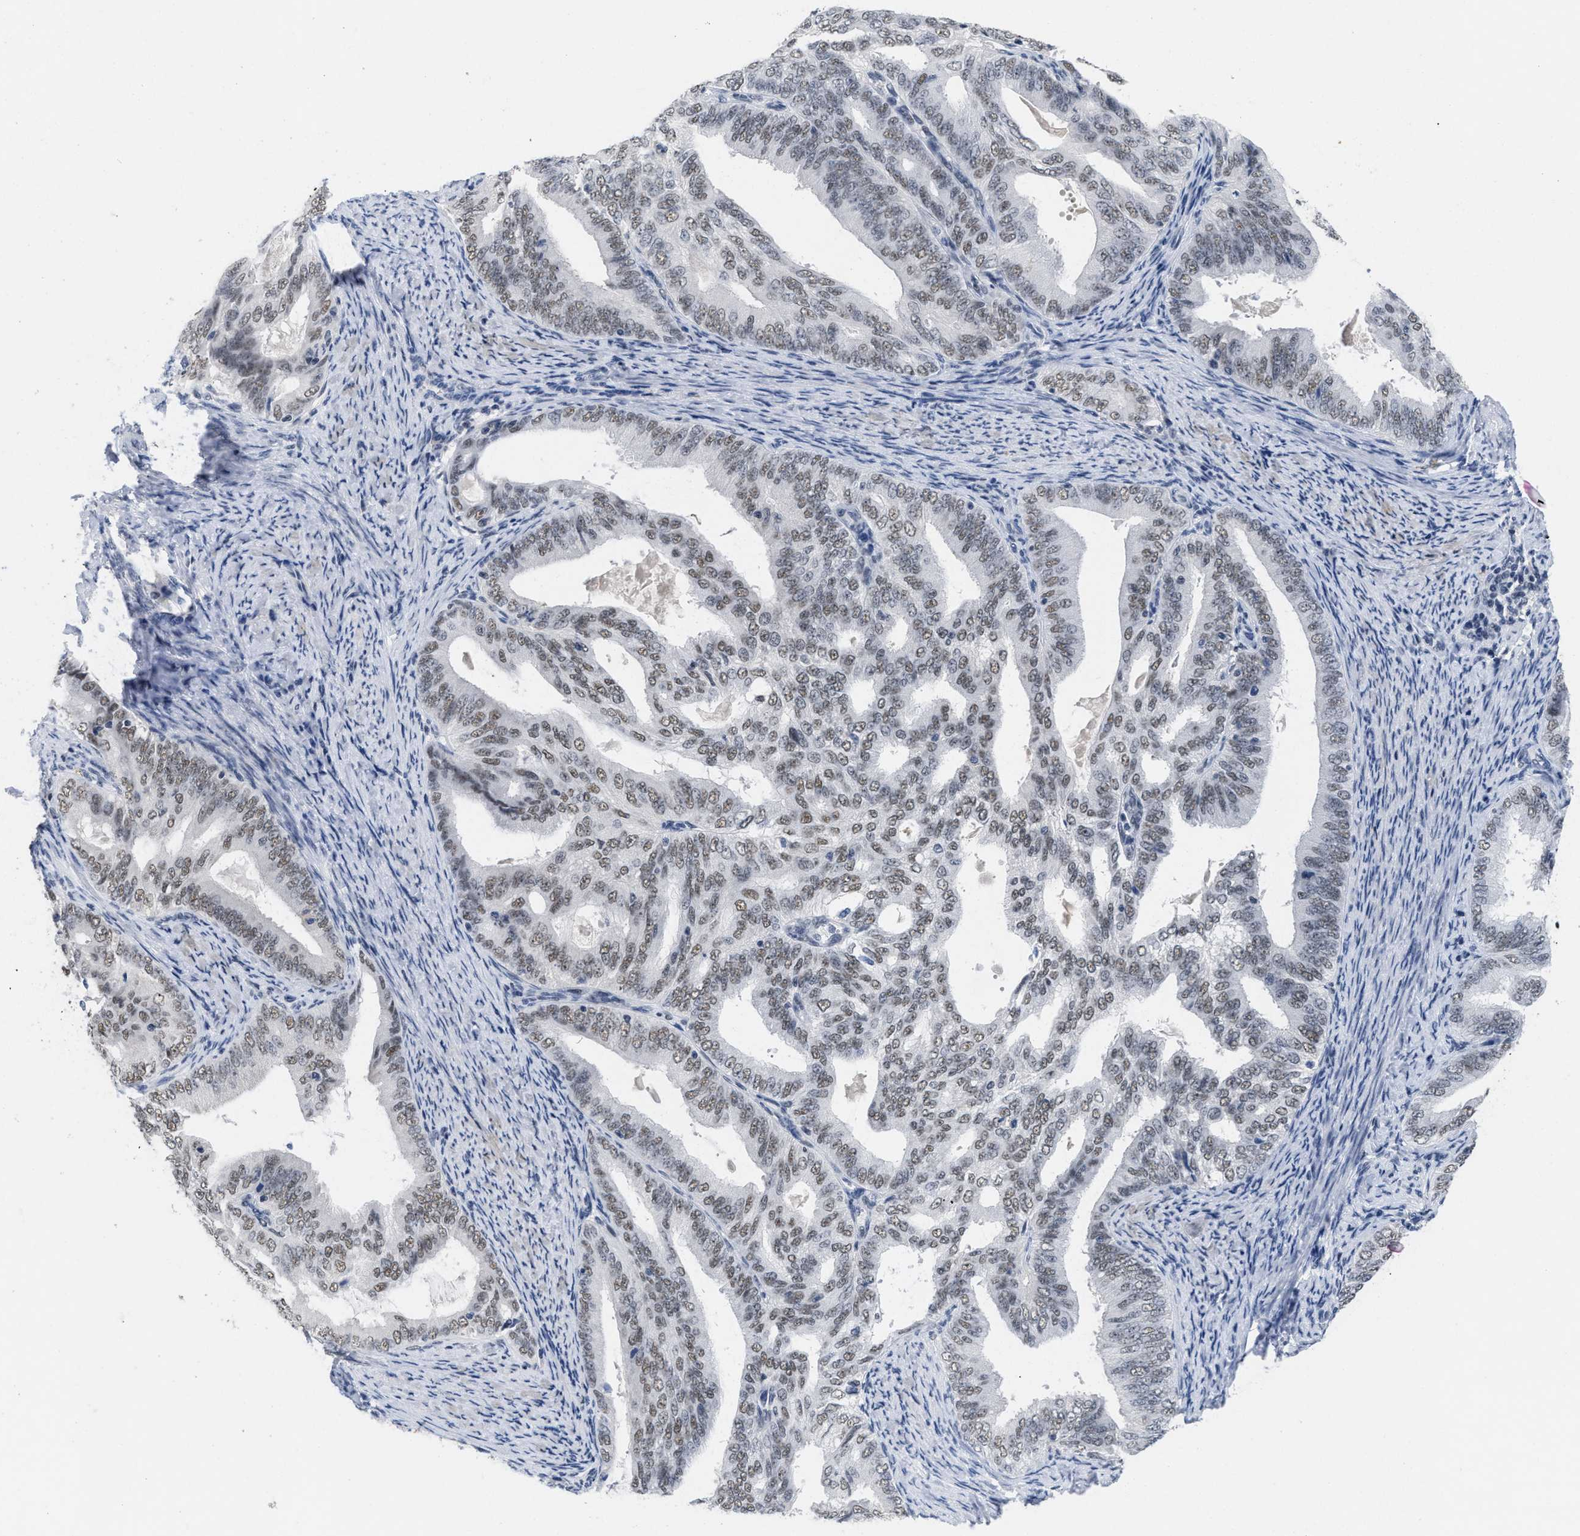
{"staining": {"intensity": "weak", "quantity": ">75%", "location": "nuclear"}, "tissue": "endometrial cancer", "cell_type": "Tumor cells", "image_type": "cancer", "snomed": [{"axis": "morphology", "description": "Adenocarcinoma, NOS"}, {"axis": "topography", "description": "Endometrium"}], "caption": "This is an image of IHC staining of endometrial cancer, which shows weak positivity in the nuclear of tumor cells.", "gene": "GGNBP2", "patient": {"sex": "female", "age": 58}}